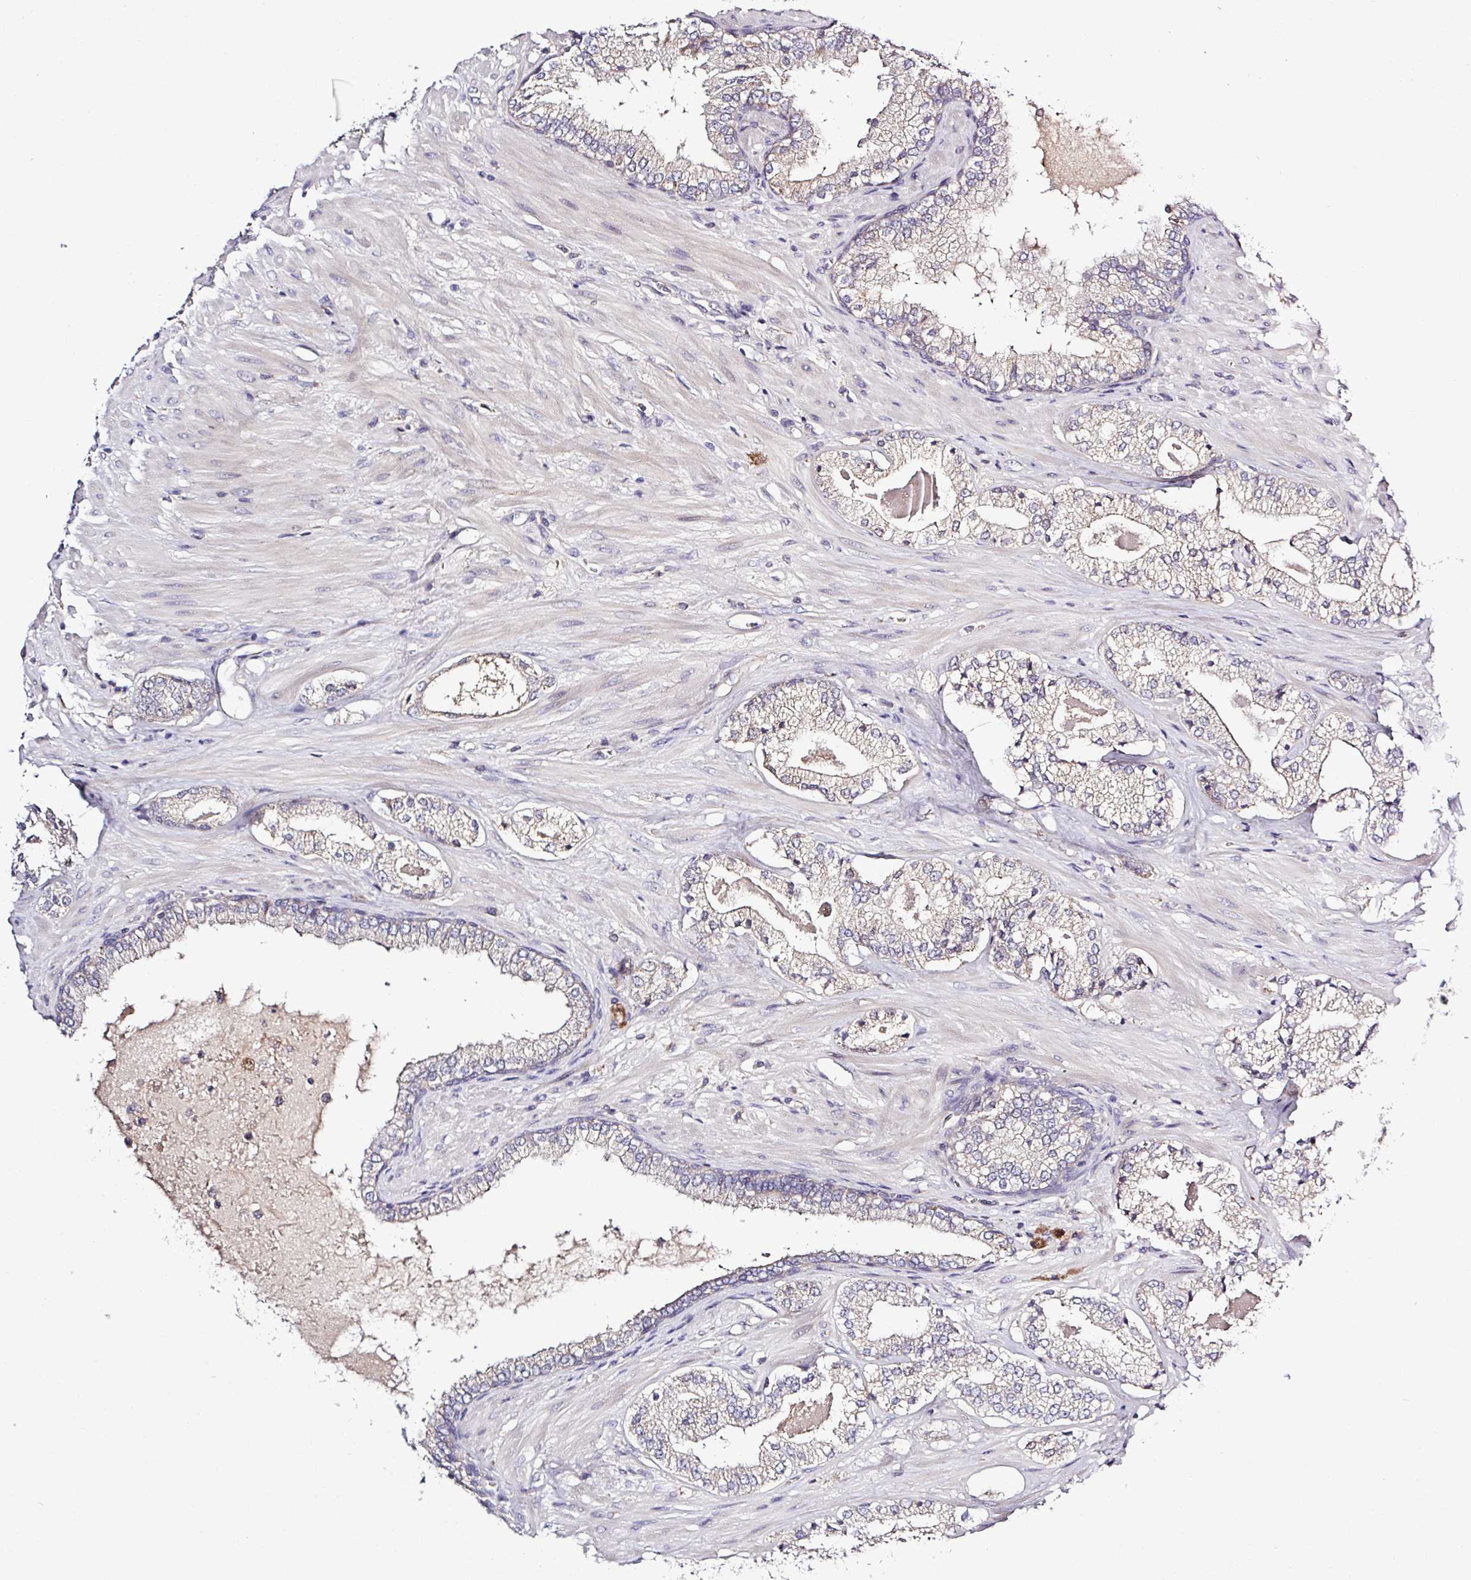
{"staining": {"intensity": "negative", "quantity": "none", "location": "none"}, "tissue": "prostate cancer", "cell_type": "Tumor cells", "image_type": "cancer", "snomed": [{"axis": "morphology", "description": "Adenocarcinoma, High grade"}, {"axis": "topography", "description": "Prostate"}], "caption": "Immunohistochemistry (IHC) photomicrograph of human adenocarcinoma (high-grade) (prostate) stained for a protein (brown), which displays no expression in tumor cells.", "gene": "SFTPB", "patient": {"sex": "male", "age": 55}}